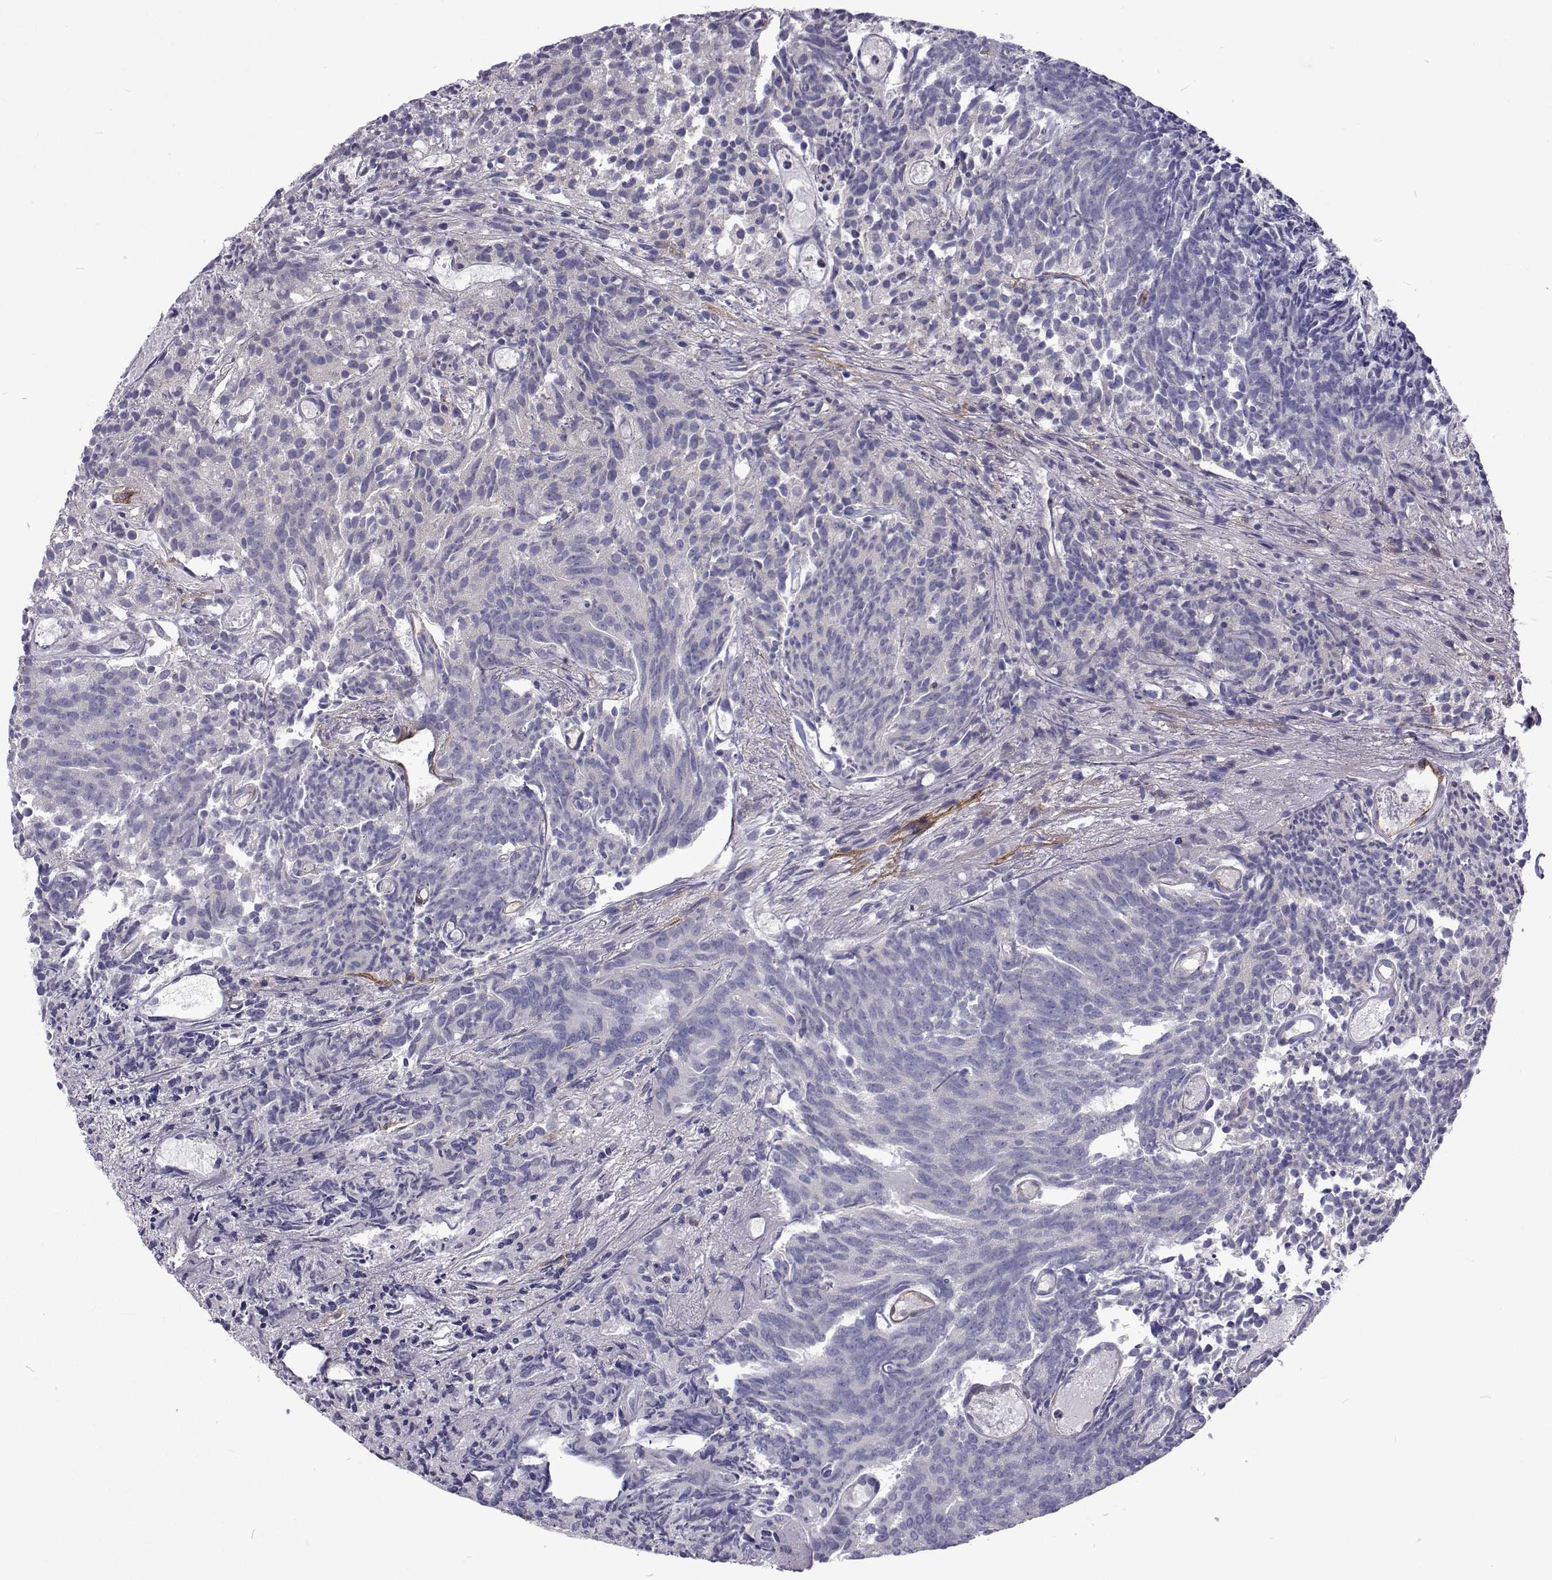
{"staining": {"intensity": "negative", "quantity": "none", "location": "none"}, "tissue": "prostate cancer", "cell_type": "Tumor cells", "image_type": "cancer", "snomed": [{"axis": "morphology", "description": "Adenocarcinoma, High grade"}, {"axis": "topography", "description": "Prostate"}], "caption": "IHC photomicrograph of neoplastic tissue: human adenocarcinoma (high-grade) (prostate) stained with DAB displays no significant protein positivity in tumor cells.", "gene": "NPR3", "patient": {"sex": "male", "age": 58}}